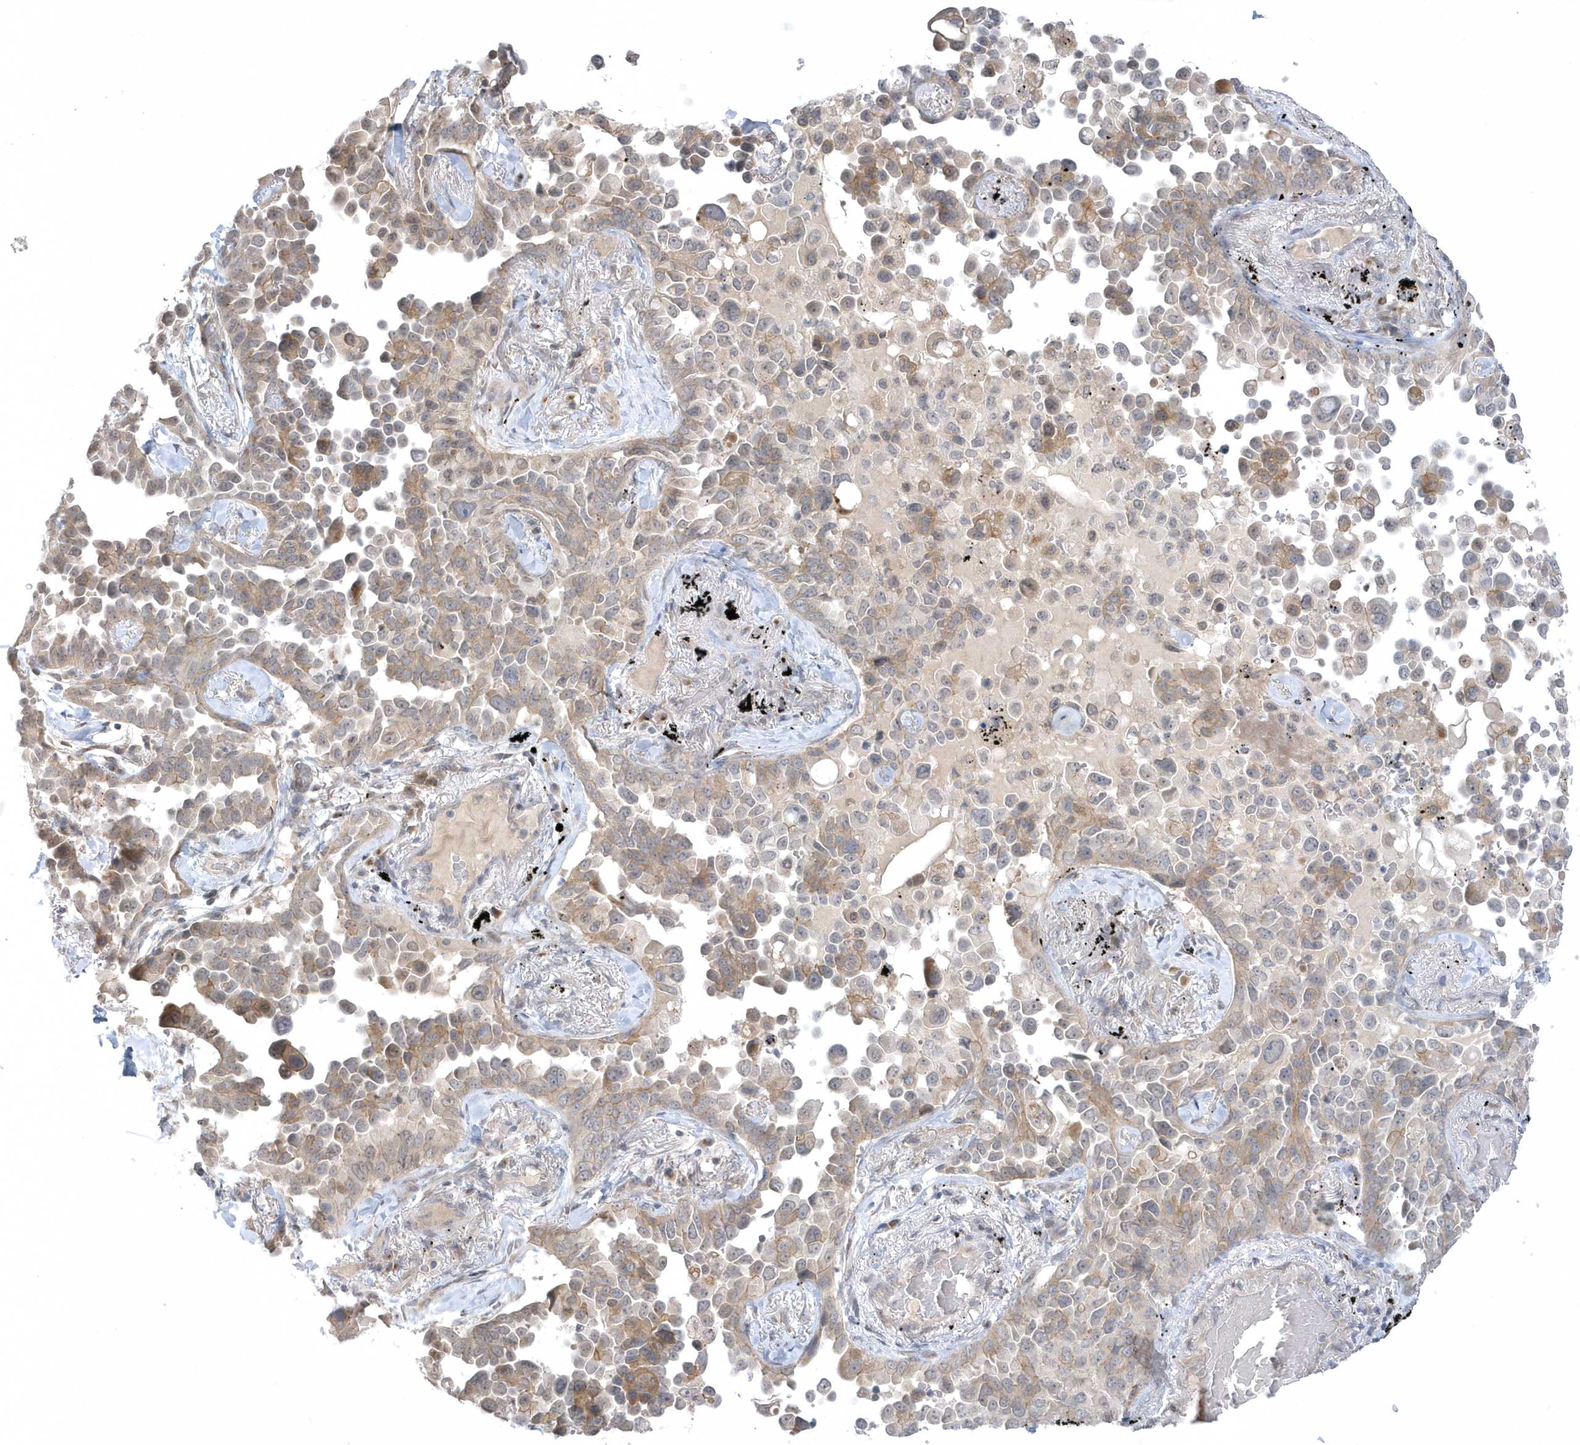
{"staining": {"intensity": "weak", "quantity": "25%-75%", "location": "cytoplasmic/membranous"}, "tissue": "lung cancer", "cell_type": "Tumor cells", "image_type": "cancer", "snomed": [{"axis": "morphology", "description": "Adenocarcinoma, NOS"}, {"axis": "topography", "description": "Lung"}], "caption": "Adenocarcinoma (lung) tissue demonstrates weak cytoplasmic/membranous expression in about 25%-75% of tumor cells, visualized by immunohistochemistry.", "gene": "ZC3H12D", "patient": {"sex": "female", "age": 67}}